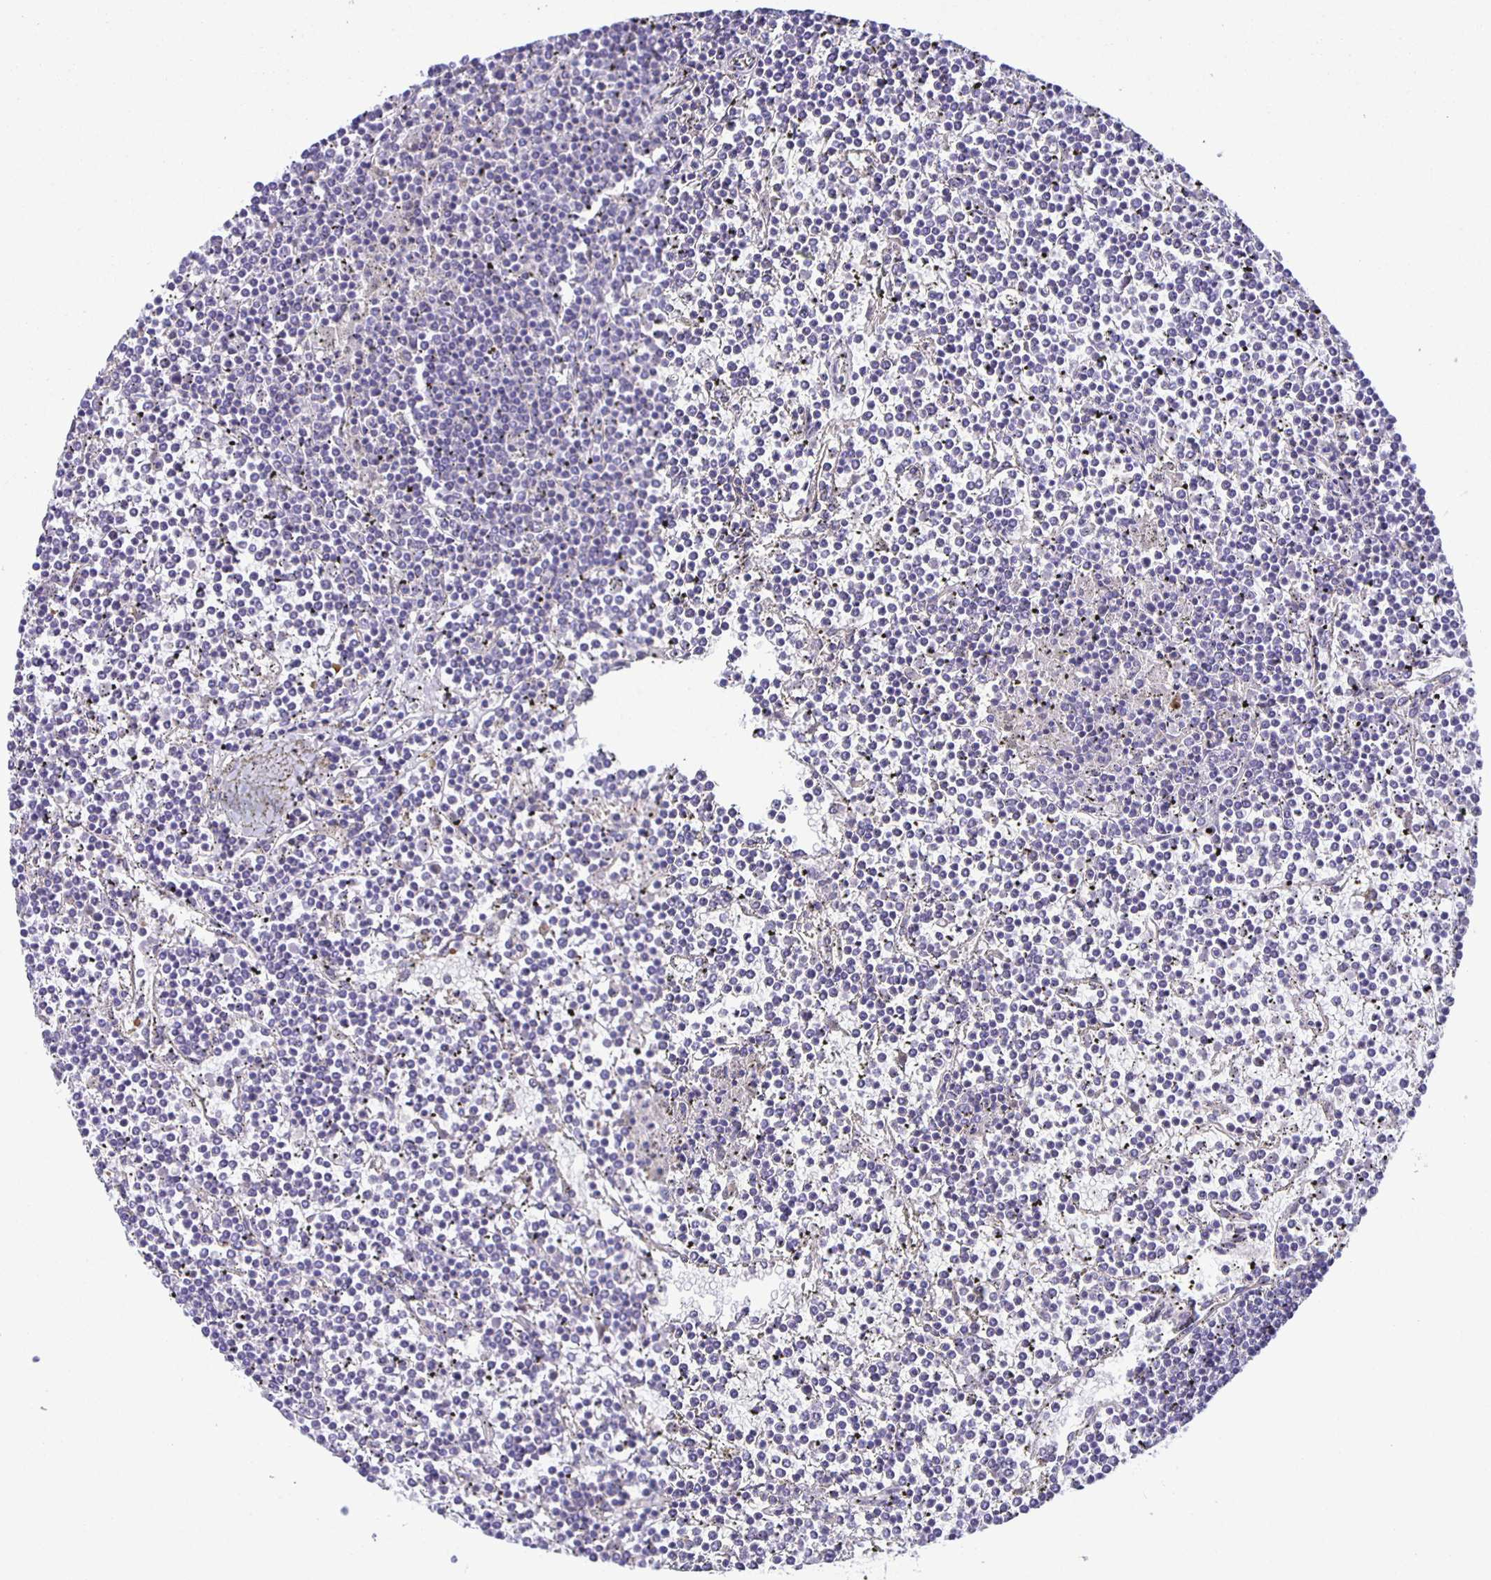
{"staining": {"intensity": "negative", "quantity": "none", "location": "none"}, "tissue": "lymphoma", "cell_type": "Tumor cells", "image_type": "cancer", "snomed": [{"axis": "morphology", "description": "Malignant lymphoma, non-Hodgkin's type, Low grade"}, {"axis": "topography", "description": "Spleen"}], "caption": "The immunohistochemistry micrograph has no significant expression in tumor cells of lymphoma tissue.", "gene": "JMJD4", "patient": {"sex": "female", "age": 19}}